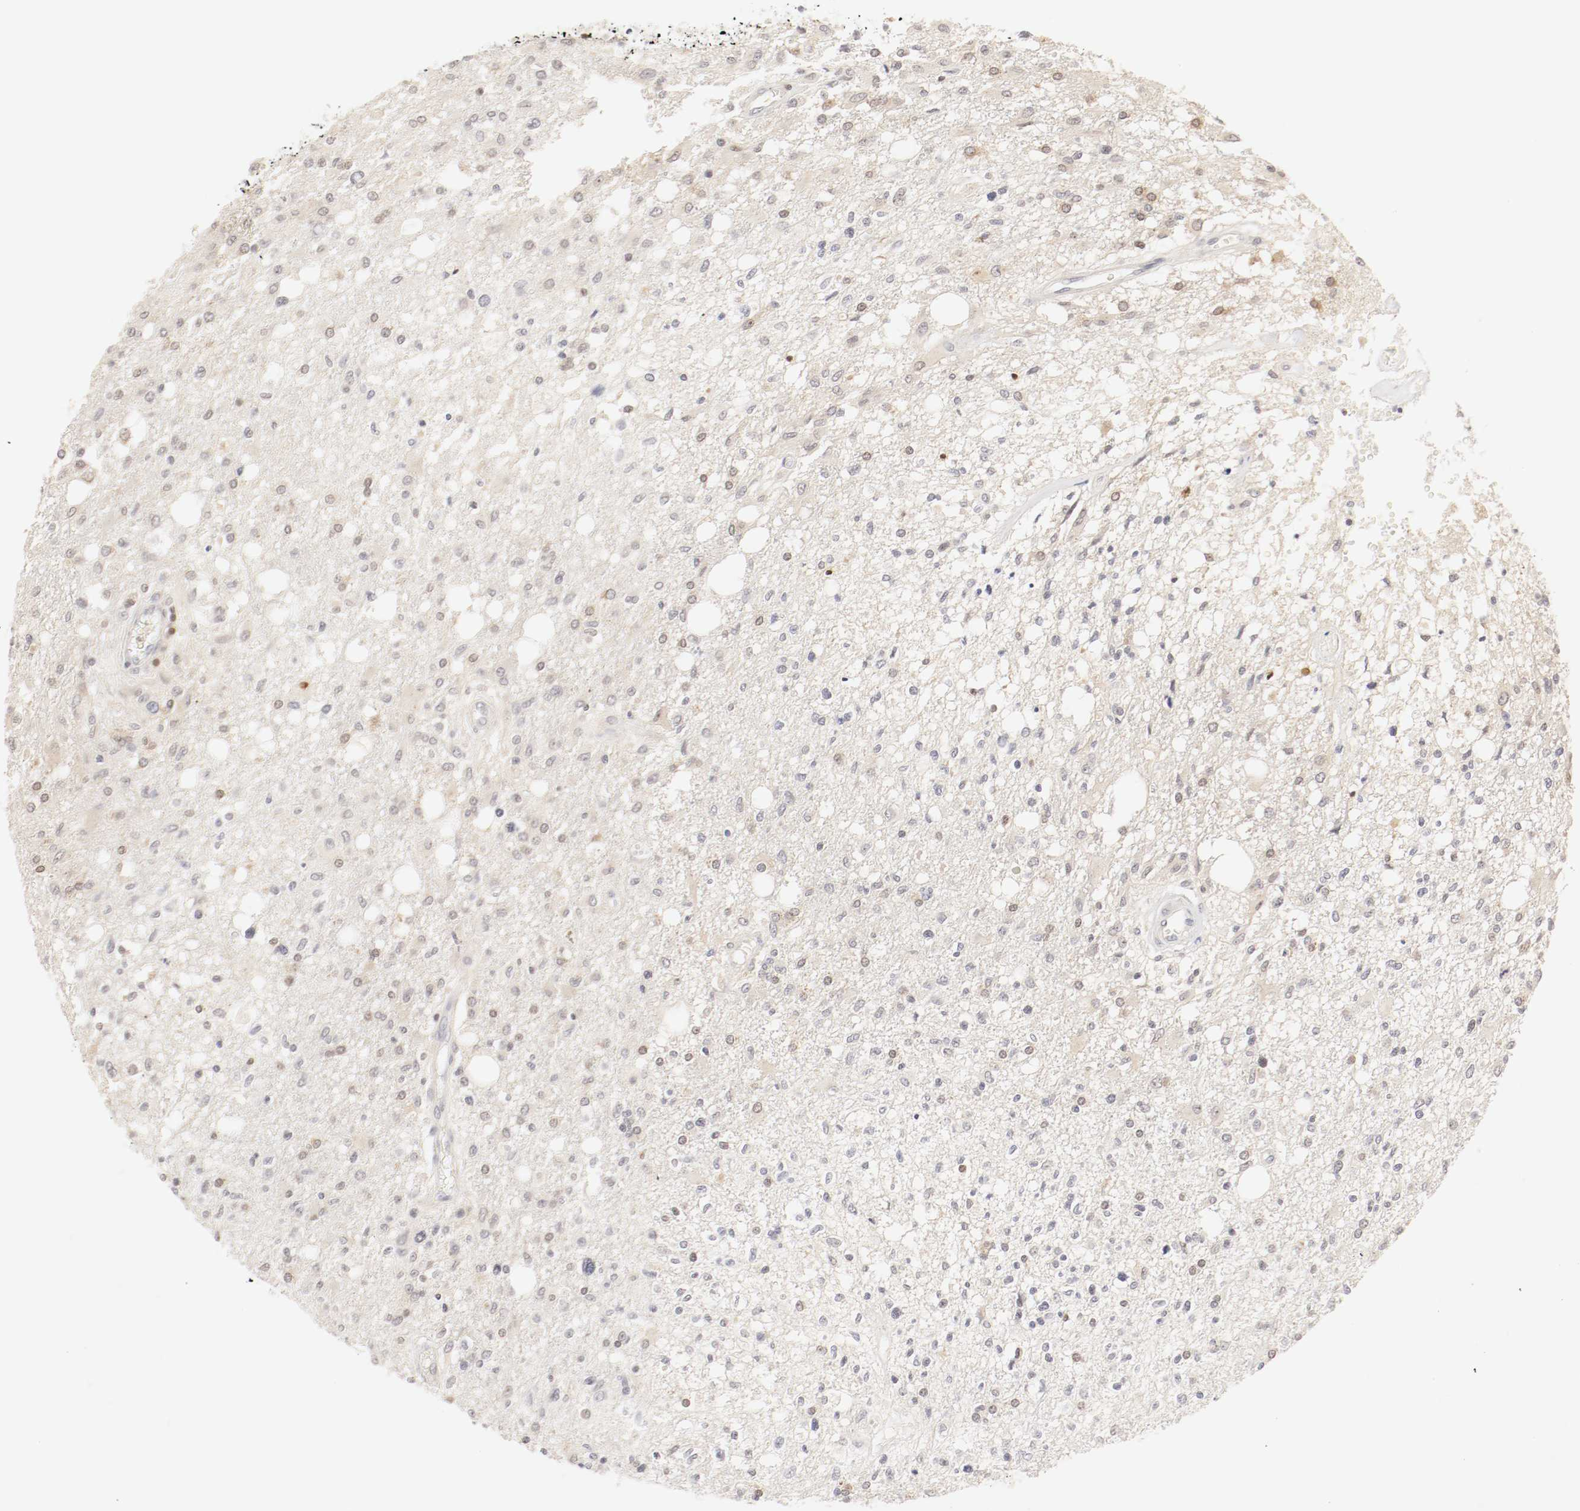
{"staining": {"intensity": "moderate", "quantity": "25%-75%", "location": "cytoplasmic/membranous"}, "tissue": "glioma", "cell_type": "Tumor cells", "image_type": "cancer", "snomed": [{"axis": "morphology", "description": "Glioma, malignant, High grade"}, {"axis": "topography", "description": "Cerebral cortex"}], "caption": "The photomicrograph shows immunohistochemical staining of glioma. There is moderate cytoplasmic/membranous positivity is present in approximately 25%-75% of tumor cells.", "gene": "KIF2A", "patient": {"sex": "male", "age": 76}}